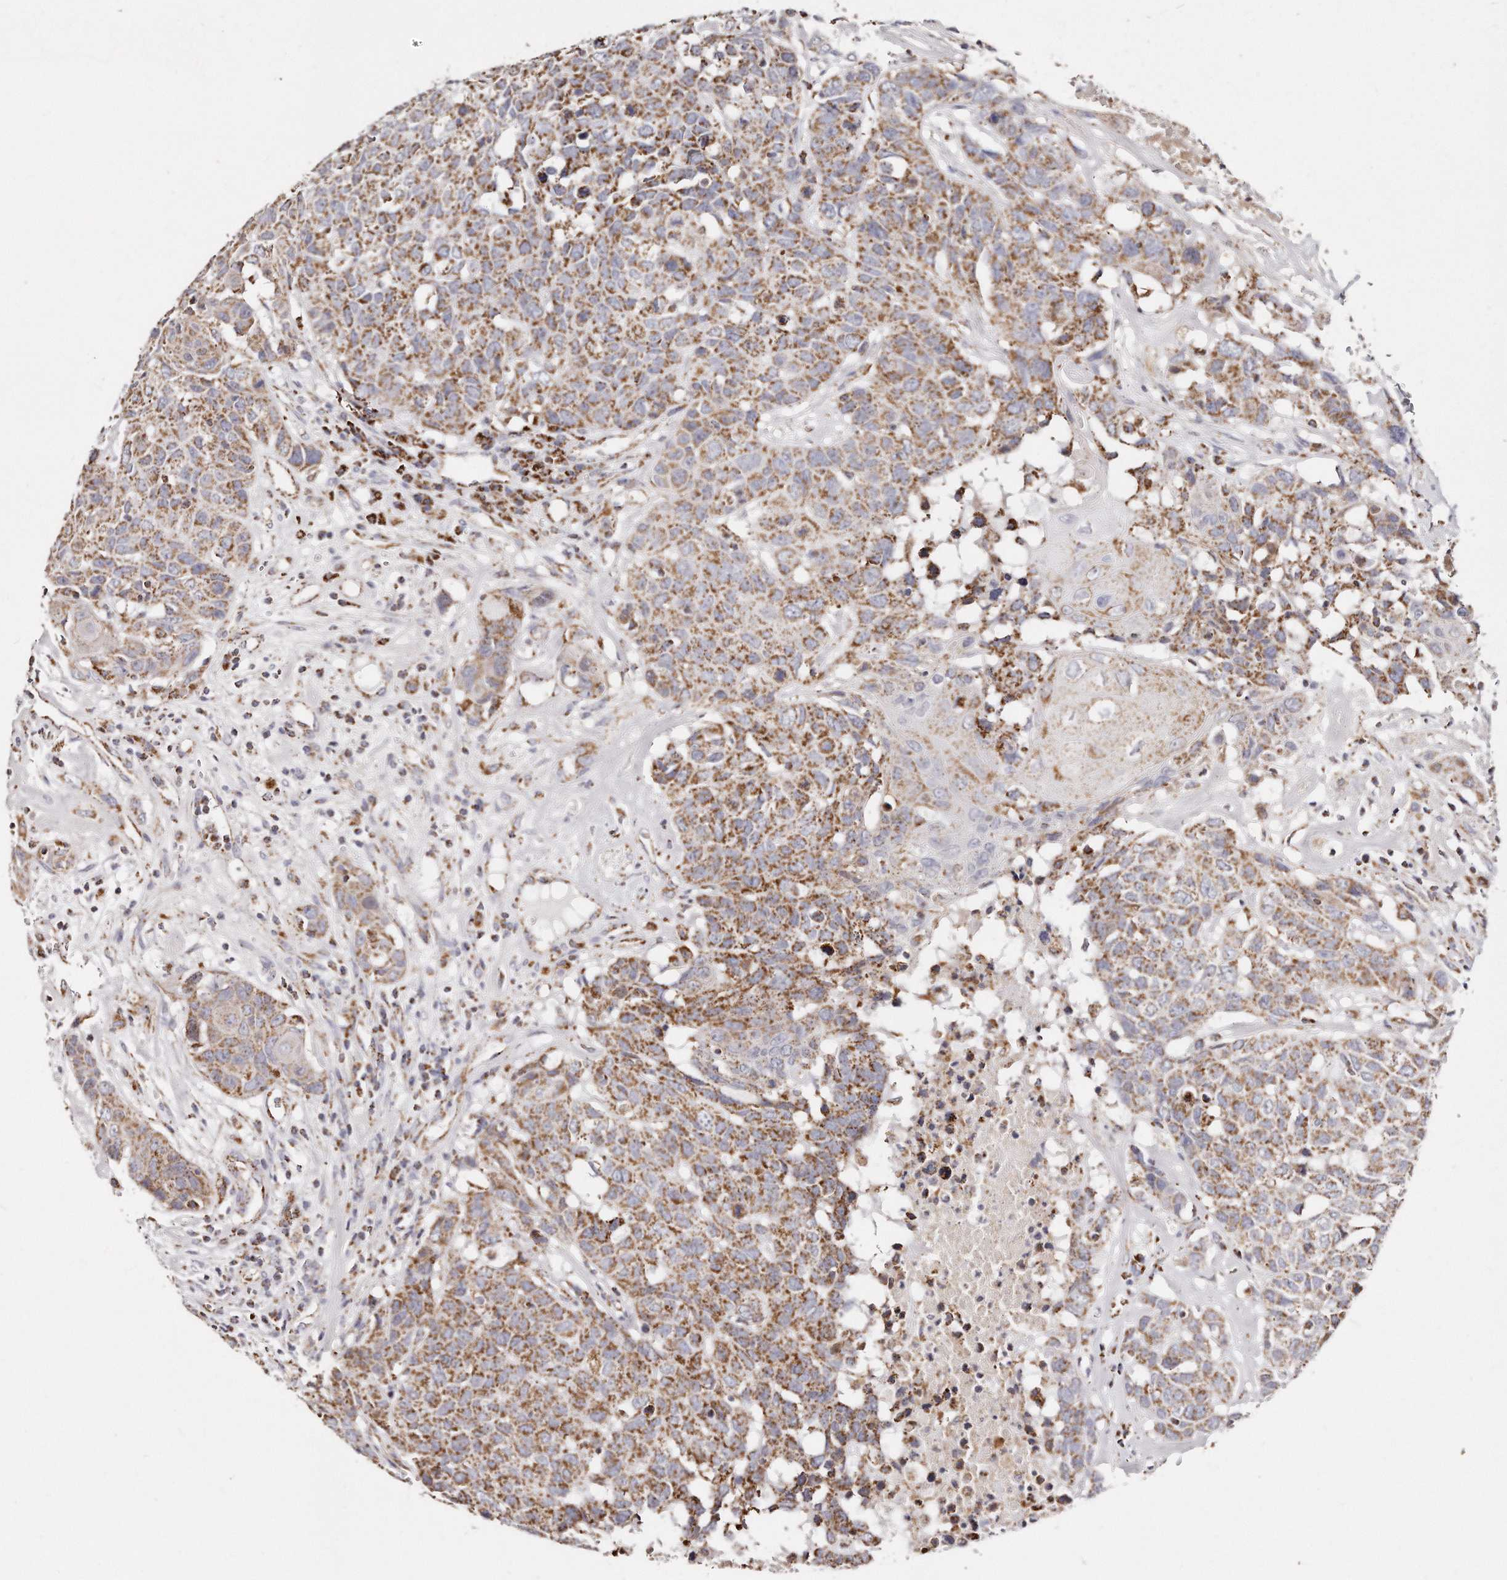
{"staining": {"intensity": "moderate", "quantity": ">75%", "location": "cytoplasmic/membranous"}, "tissue": "head and neck cancer", "cell_type": "Tumor cells", "image_type": "cancer", "snomed": [{"axis": "morphology", "description": "Squamous cell carcinoma, NOS"}, {"axis": "topography", "description": "Head-Neck"}], "caption": "Immunohistochemical staining of human squamous cell carcinoma (head and neck) exhibits medium levels of moderate cytoplasmic/membranous positivity in about >75% of tumor cells.", "gene": "RTKN", "patient": {"sex": "male", "age": 66}}